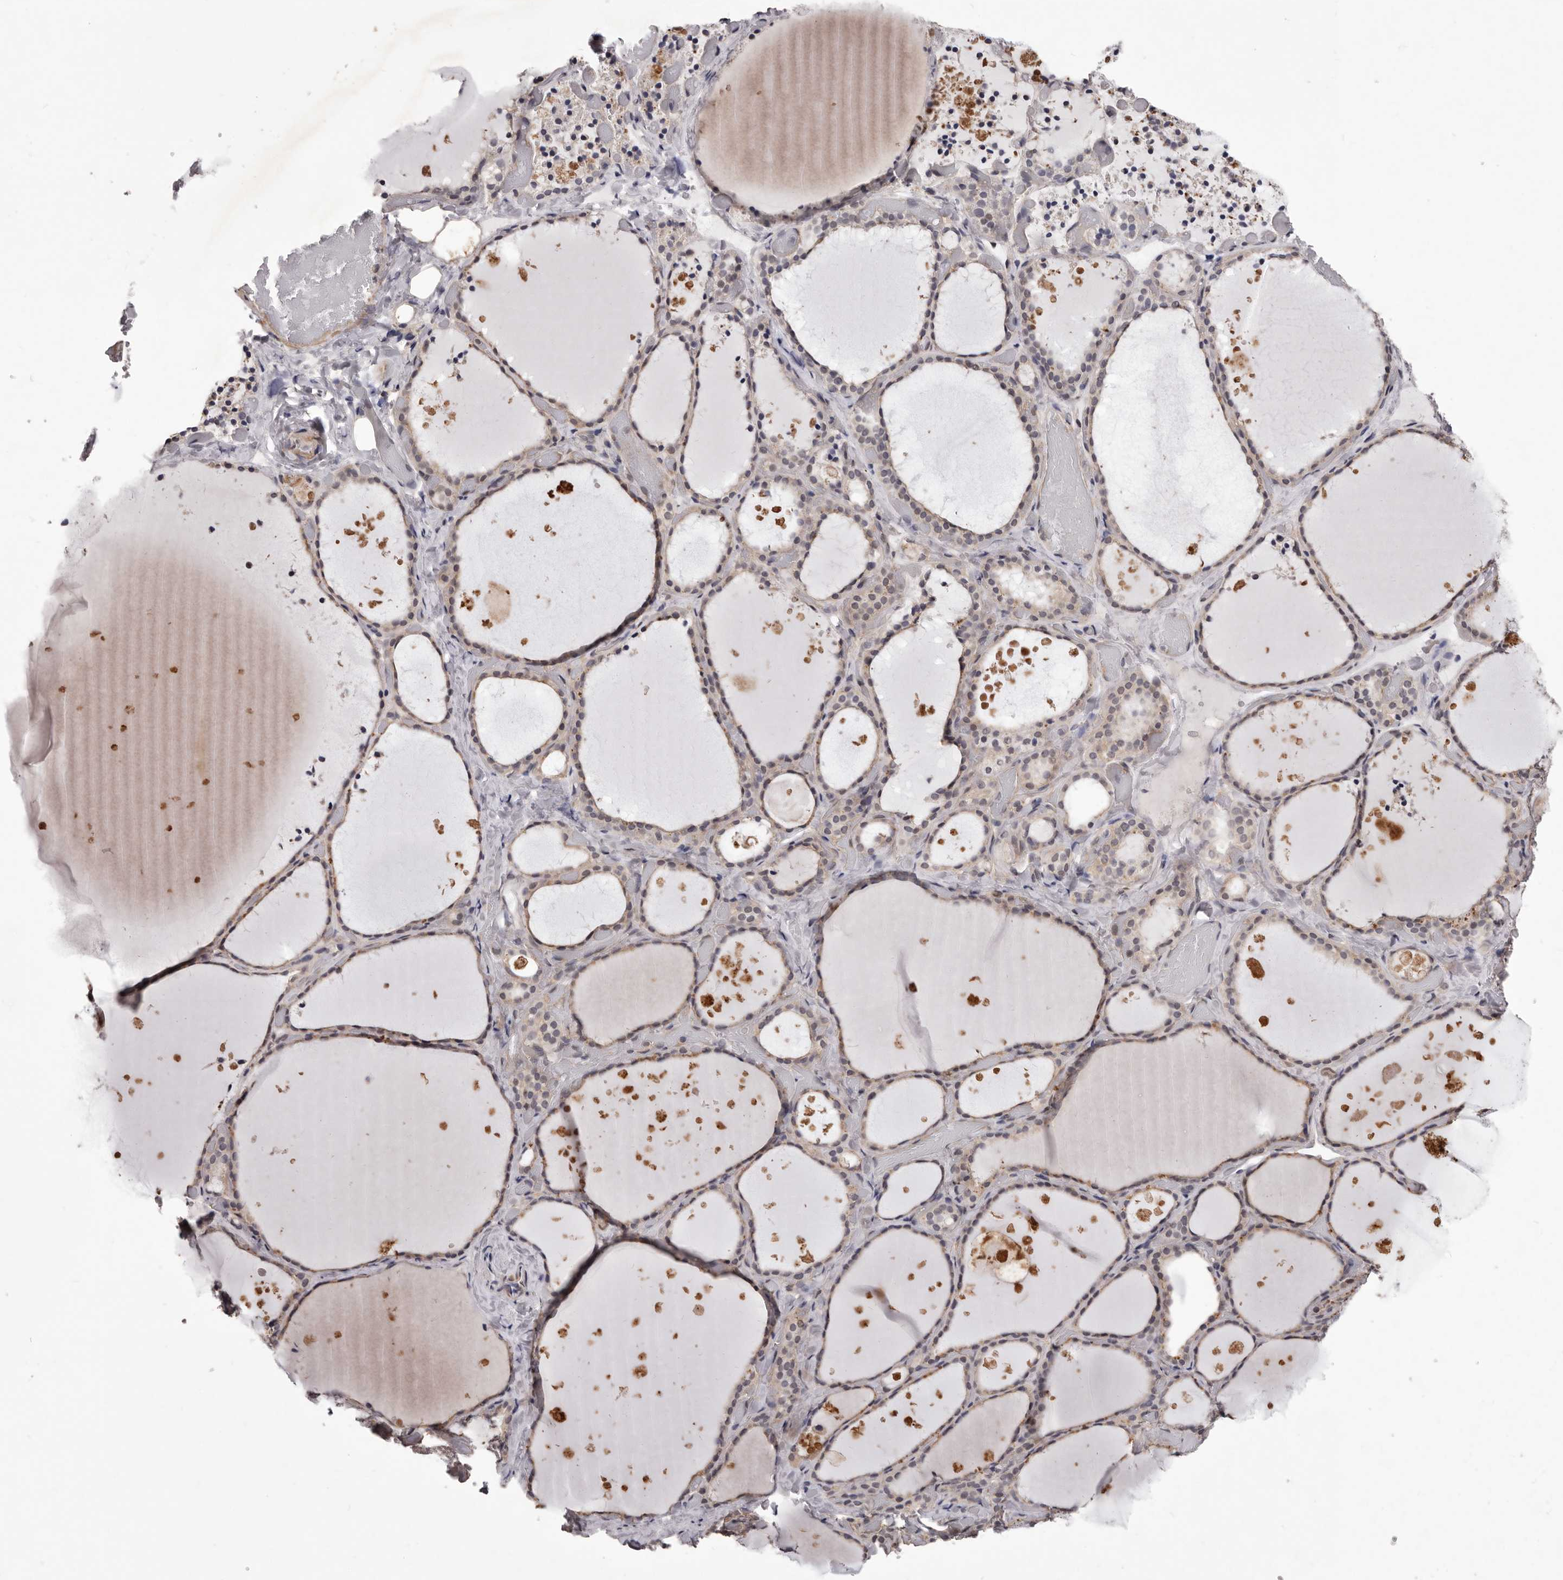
{"staining": {"intensity": "moderate", "quantity": "25%-75%", "location": "cytoplasmic/membranous,nuclear"}, "tissue": "thyroid gland", "cell_type": "Glandular cells", "image_type": "normal", "snomed": [{"axis": "morphology", "description": "Normal tissue, NOS"}, {"axis": "topography", "description": "Thyroid gland"}], "caption": "A brown stain highlights moderate cytoplasmic/membranous,nuclear staining of a protein in glandular cells of benign thyroid gland. The protein is stained brown, and the nuclei are stained in blue (DAB (3,3'-diaminobenzidine) IHC with brightfield microscopy, high magnification).", "gene": "CELF3", "patient": {"sex": "female", "age": 44}}